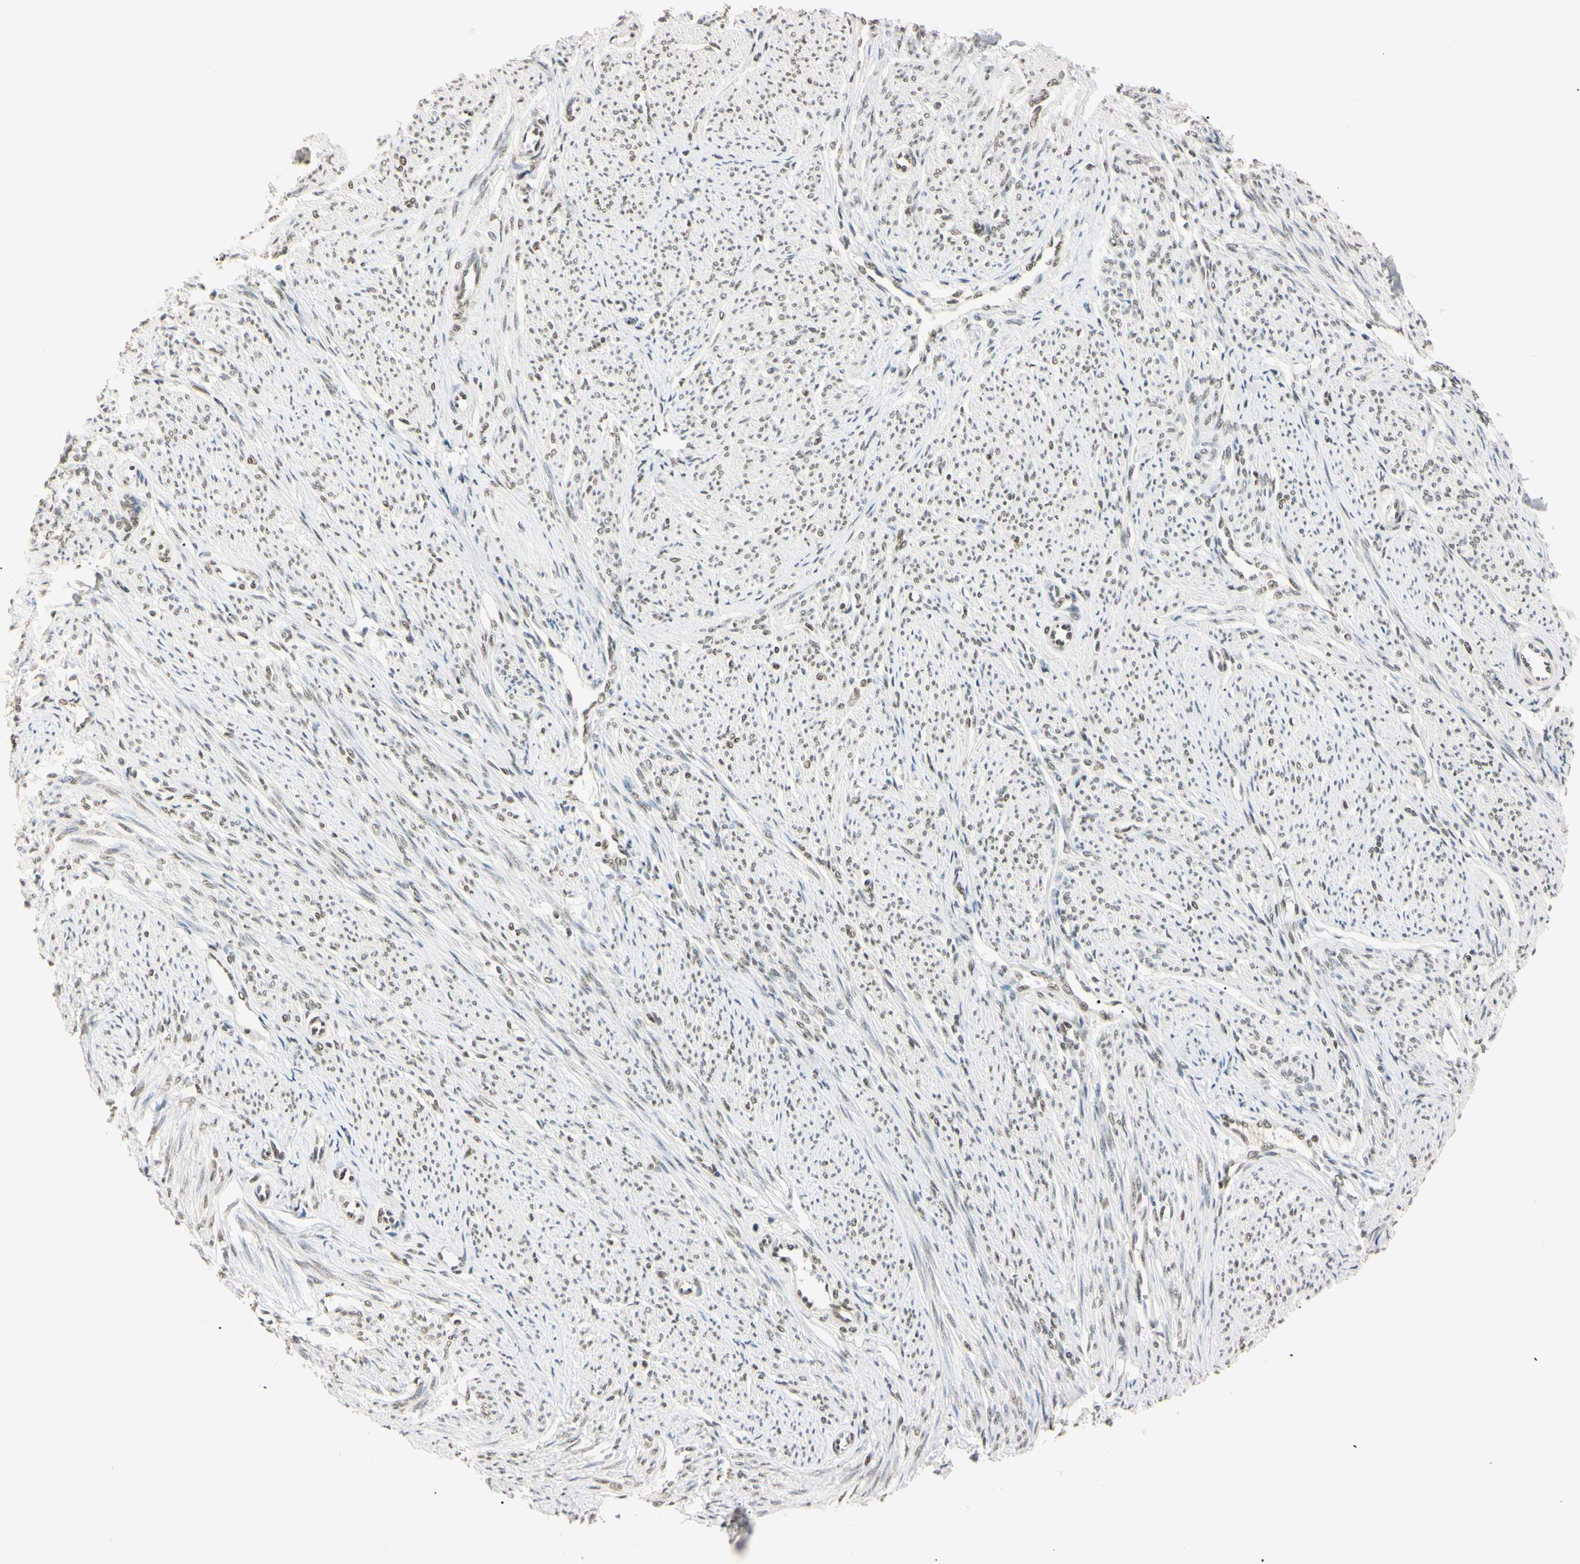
{"staining": {"intensity": "moderate", "quantity": ">75%", "location": "nuclear"}, "tissue": "smooth muscle", "cell_type": "Smooth muscle cells", "image_type": "normal", "snomed": [{"axis": "morphology", "description": "Normal tissue, NOS"}, {"axis": "topography", "description": "Smooth muscle"}], "caption": "A medium amount of moderate nuclear expression is present in about >75% of smooth muscle cells in normal smooth muscle.", "gene": "SMARCA5", "patient": {"sex": "female", "age": 65}}